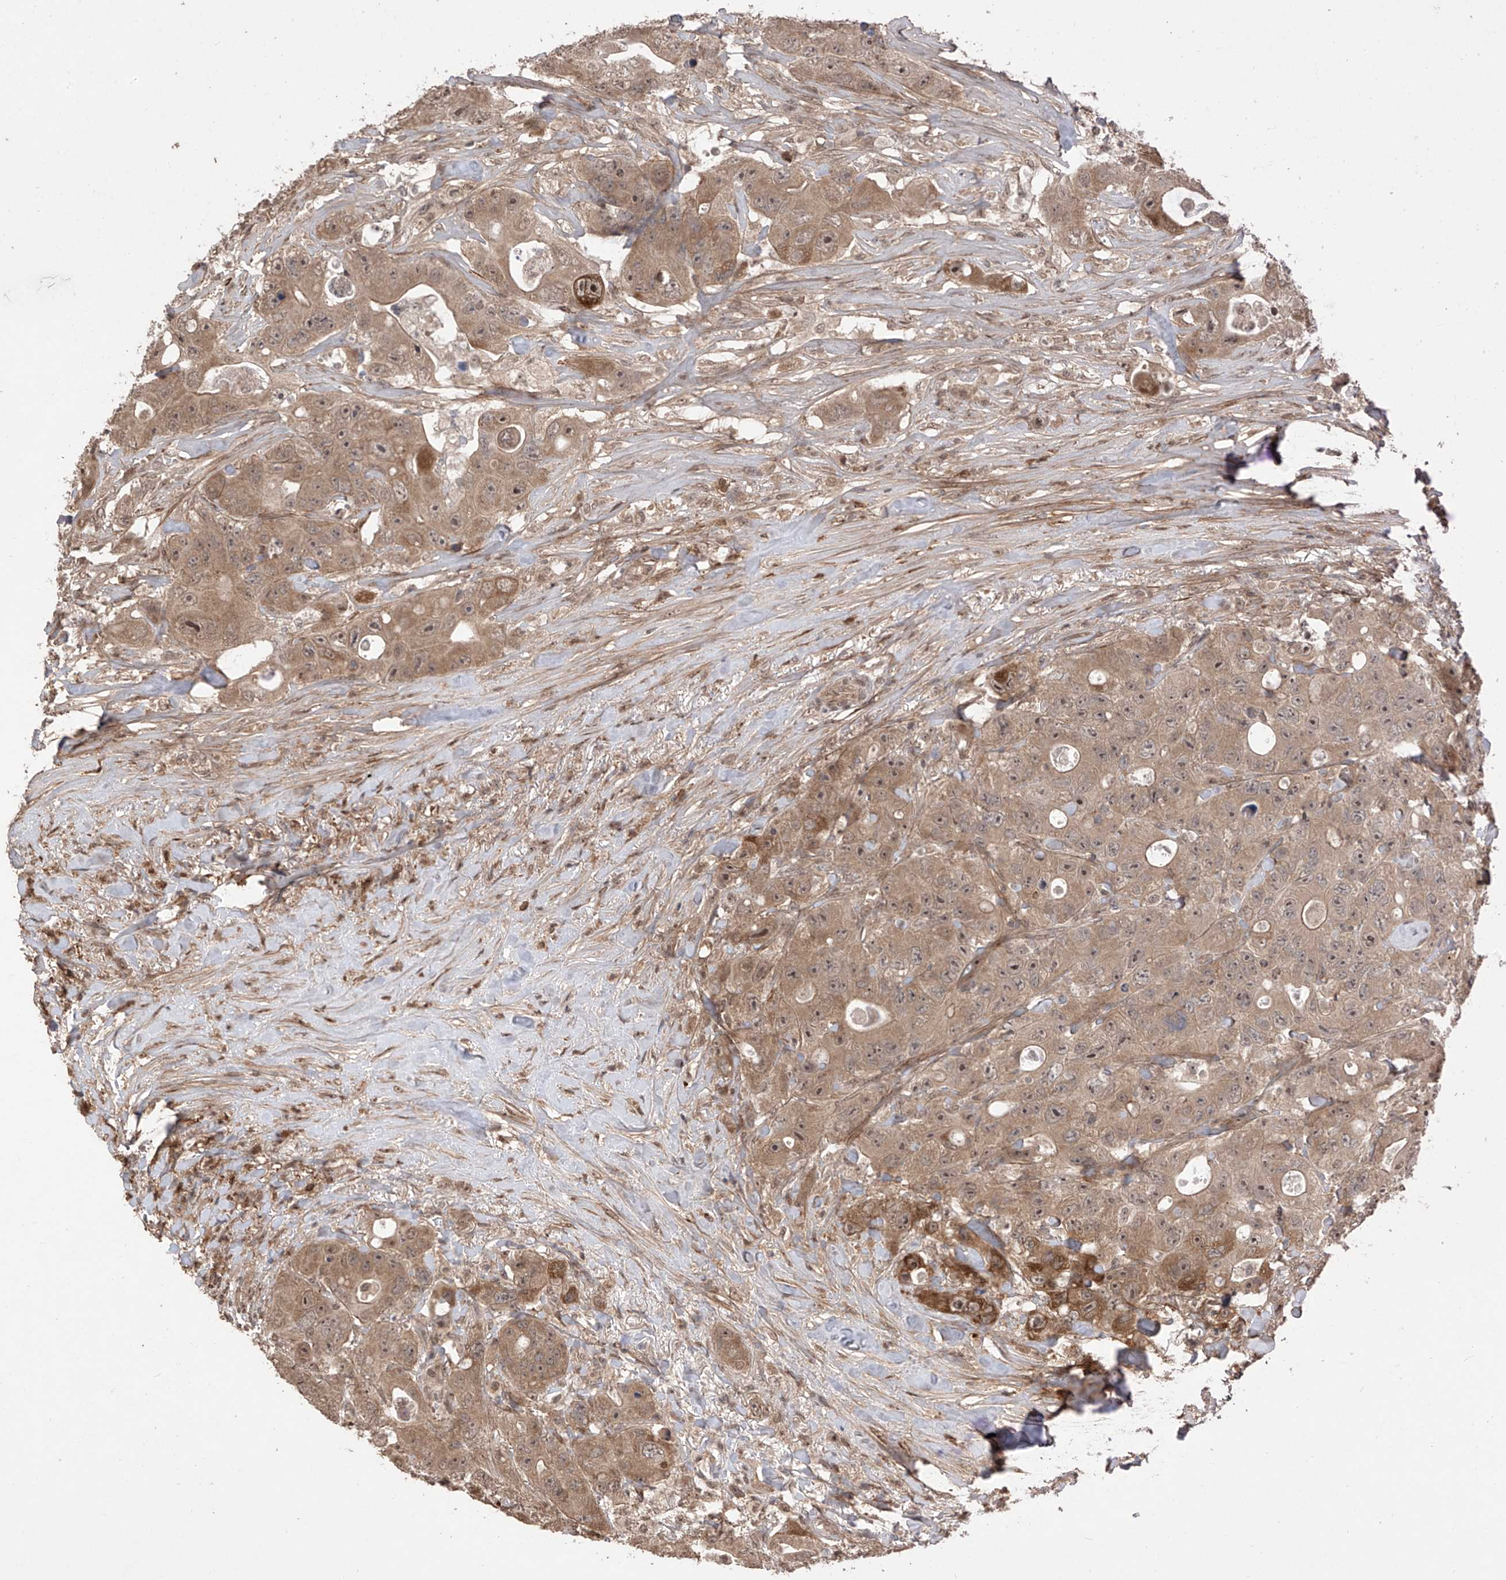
{"staining": {"intensity": "moderate", "quantity": "25%-75%", "location": "cytoplasmic/membranous"}, "tissue": "colorectal cancer", "cell_type": "Tumor cells", "image_type": "cancer", "snomed": [{"axis": "morphology", "description": "Adenocarcinoma, NOS"}, {"axis": "topography", "description": "Colon"}], "caption": "The histopathology image exhibits staining of colorectal cancer, revealing moderate cytoplasmic/membranous protein staining (brown color) within tumor cells.", "gene": "LATS1", "patient": {"sex": "female", "age": 46}}